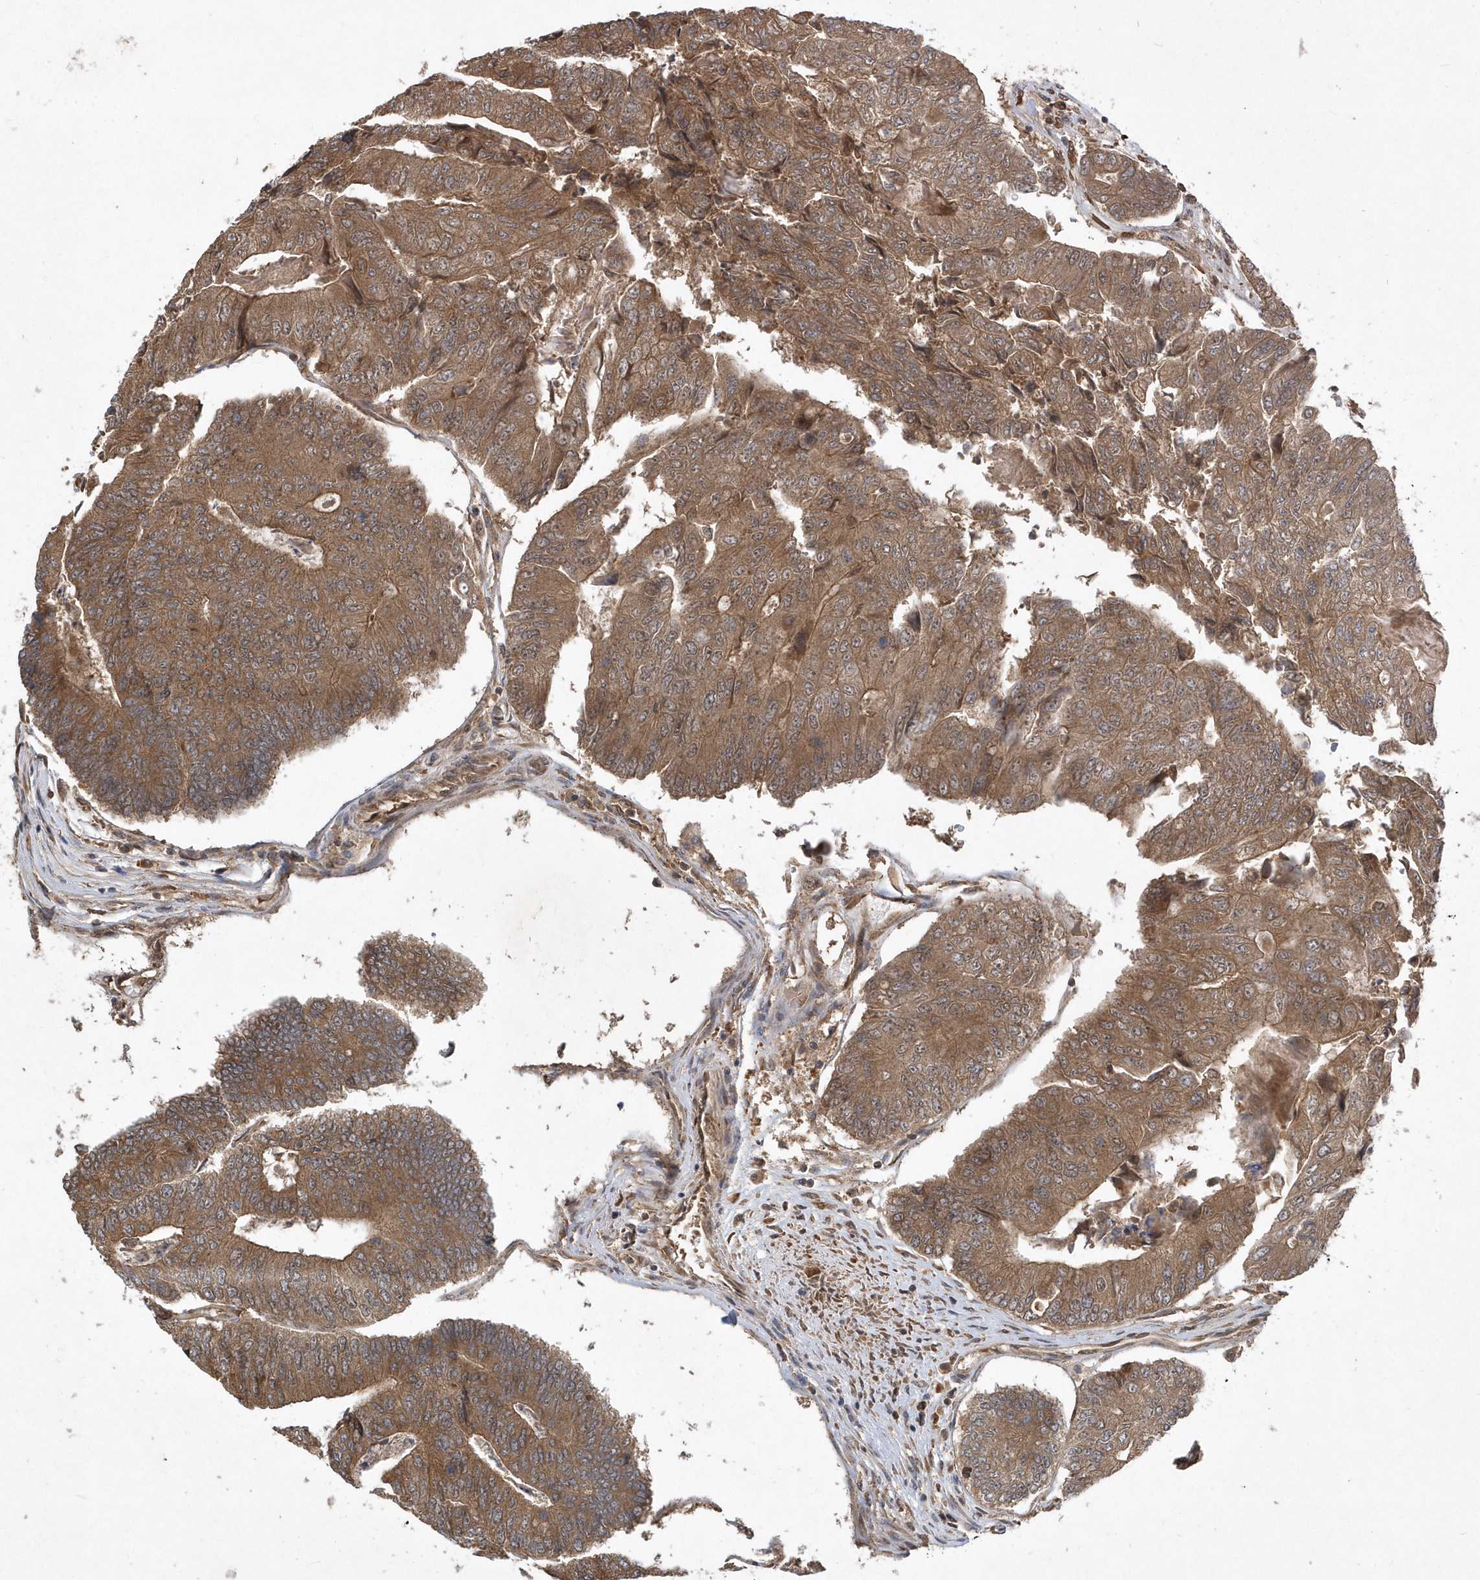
{"staining": {"intensity": "moderate", "quantity": ">75%", "location": "cytoplasmic/membranous"}, "tissue": "colorectal cancer", "cell_type": "Tumor cells", "image_type": "cancer", "snomed": [{"axis": "morphology", "description": "Adenocarcinoma, NOS"}, {"axis": "topography", "description": "Colon"}], "caption": "Immunohistochemistry staining of colorectal cancer, which exhibits medium levels of moderate cytoplasmic/membranous positivity in approximately >75% of tumor cells indicating moderate cytoplasmic/membranous protein positivity. The staining was performed using DAB (brown) for protein detection and nuclei were counterstained in hematoxylin (blue).", "gene": "GFM2", "patient": {"sex": "female", "age": 67}}